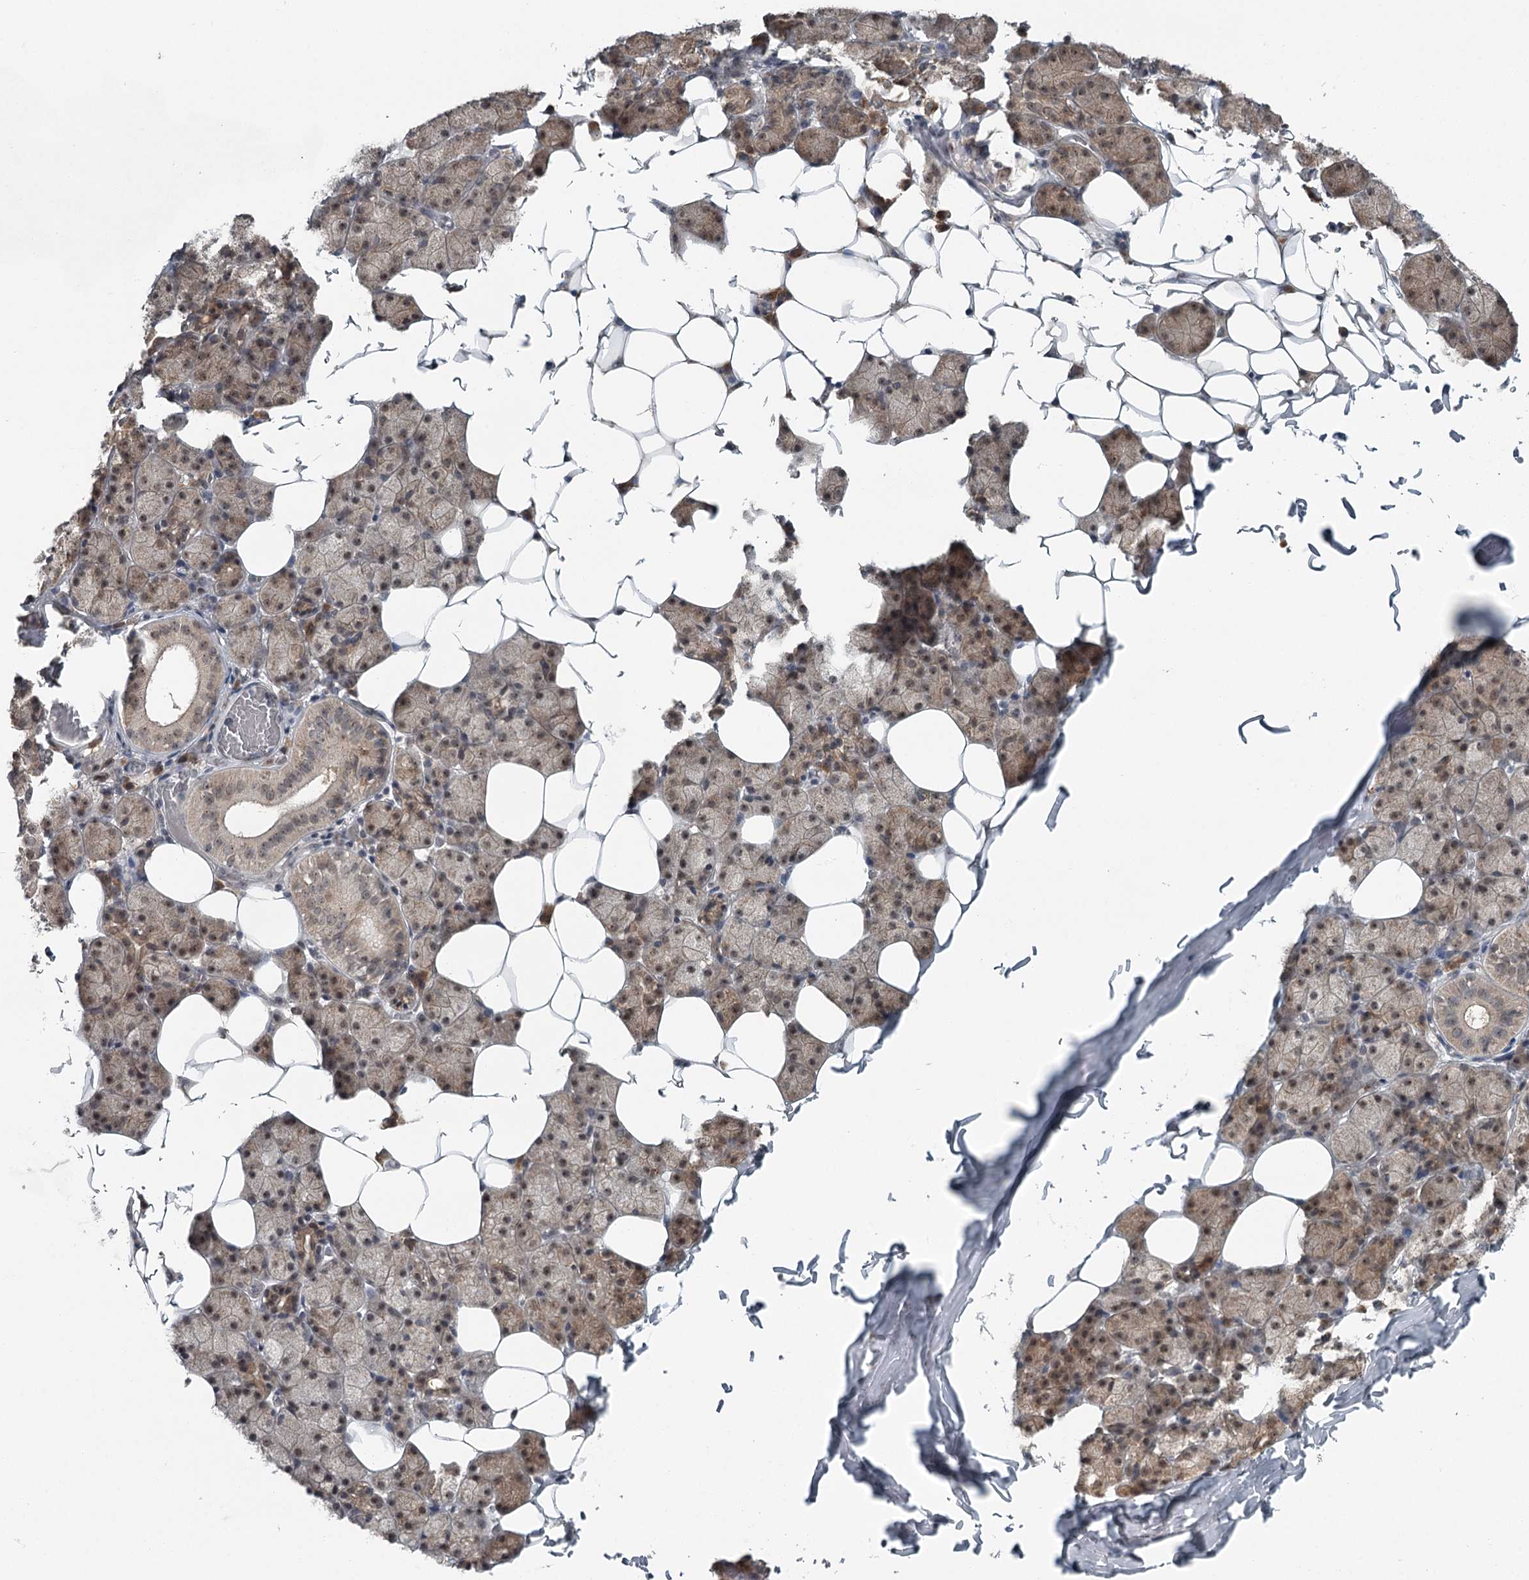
{"staining": {"intensity": "moderate", "quantity": ">75%", "location": "cytoplasmic/membranous,nuclear"}, "tissue": "salivary gland", "cell_type": "Glandular cells", "image_type": "normal", "snomed": [{"axis": "morphology", "description": "Normal tissue, NOS"}, {"axis": "topography", "description": "Salivary gland"}], "caption": "A high-resolution micrograph shows IHC staining of normal salivary gland, which reveals moderate cytoplasmic/membranous,nuclear expression in approximately >75% of glandular cells.", "gene": "EXOSC1", "patient": {"sex": "female", "age": 33}}